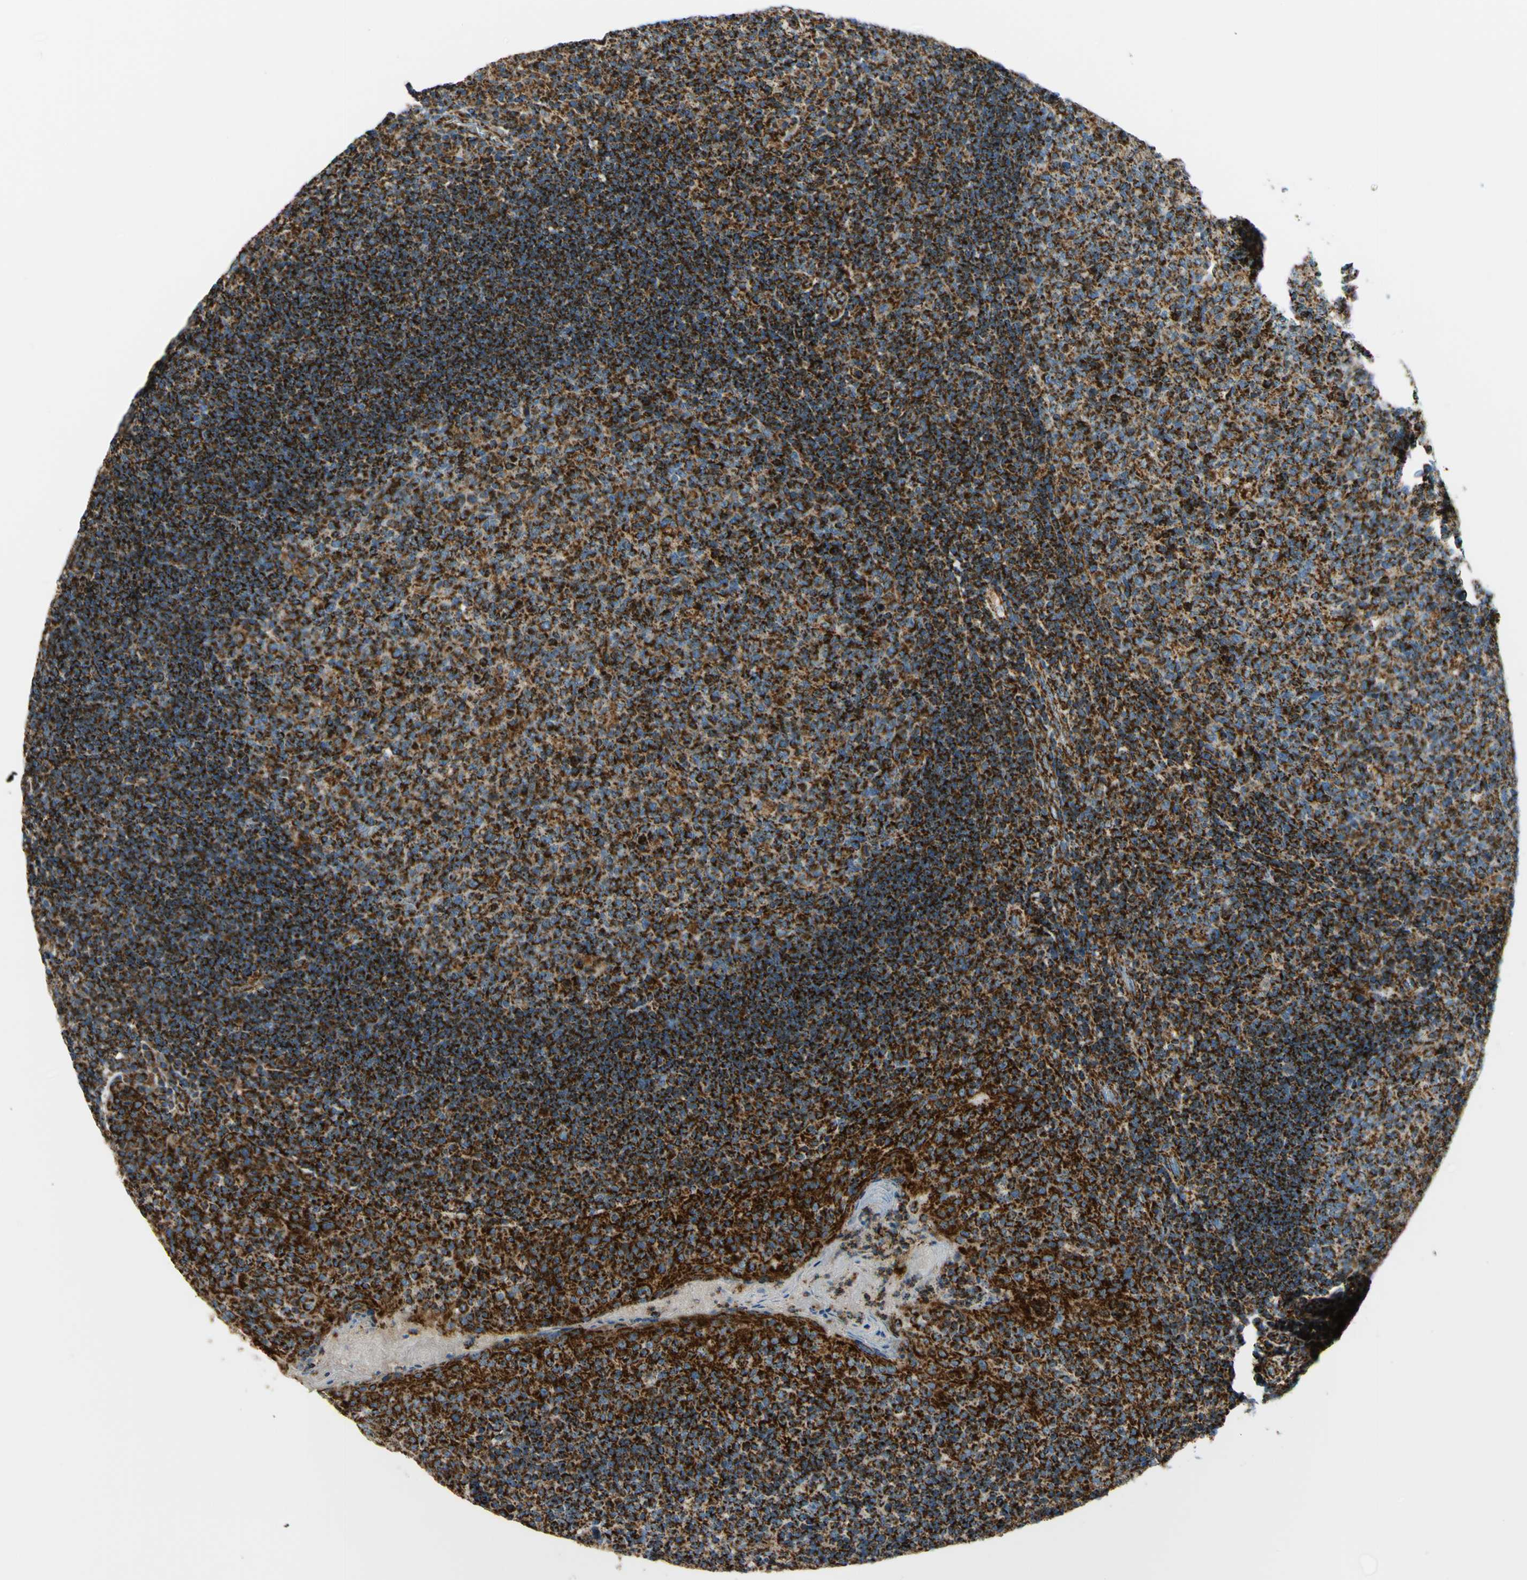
{"staining": {"intensity": "strong", "quantity": ">75%", "location": "cytoplasmic/membranous"}, "tissue": "tonsil", "cell_type": "Germinal center cells", "image_type": "normal", "snomed": [{"axis": "morphology", "description": "Normal tissue, NOS"}, {"axis": "topography", "description": "Tonsil"}], "caption": "Immunohistochemical staining of unremarkable tonsil shows high levels of strong cytoplasmic/membranous expression in about >75% of germinal center cells.", "gene": "MAVS", "patient": {"sex": "male", "age": 17}}